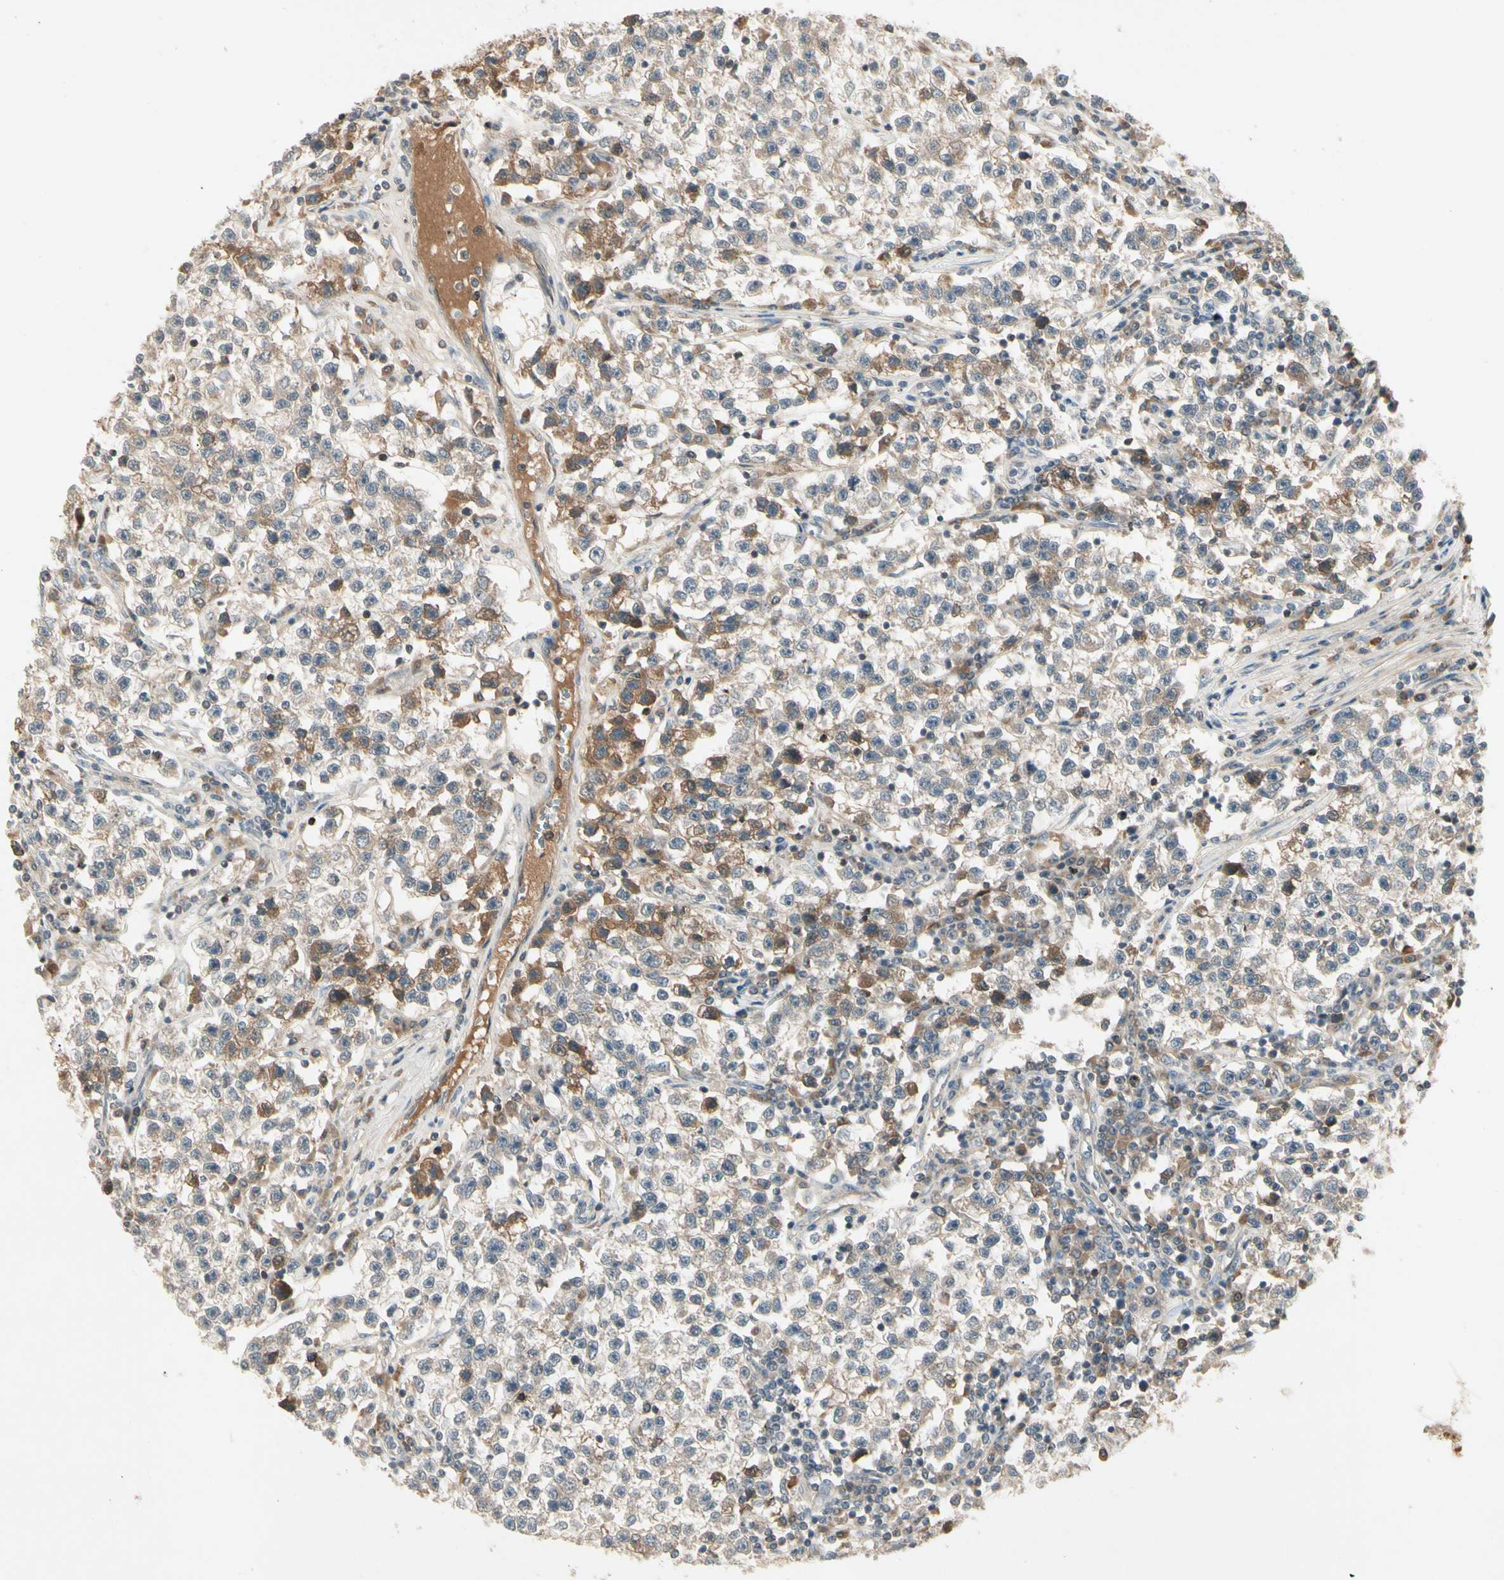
{"staining": {"intensity": "weak", "quantity": ">75%", "location": "cytoplasmic/membranous"}, "tissue": "testis cancer", "cell_type": "Tumor cells", "image_type": "cancer", "snomed": [{"axis": "morphology", "description": "Seminoma, NOS"}, {"axis": "topography", "description": "Testis"}], "caption": "This is a histology image of immunohistochemistry staining of testis seminoma, which shows weak expression in the cytoplasmic/membranous of tumor cells.", "gene": "CCL4", "patient": {"sex": "male", "age": 22}}